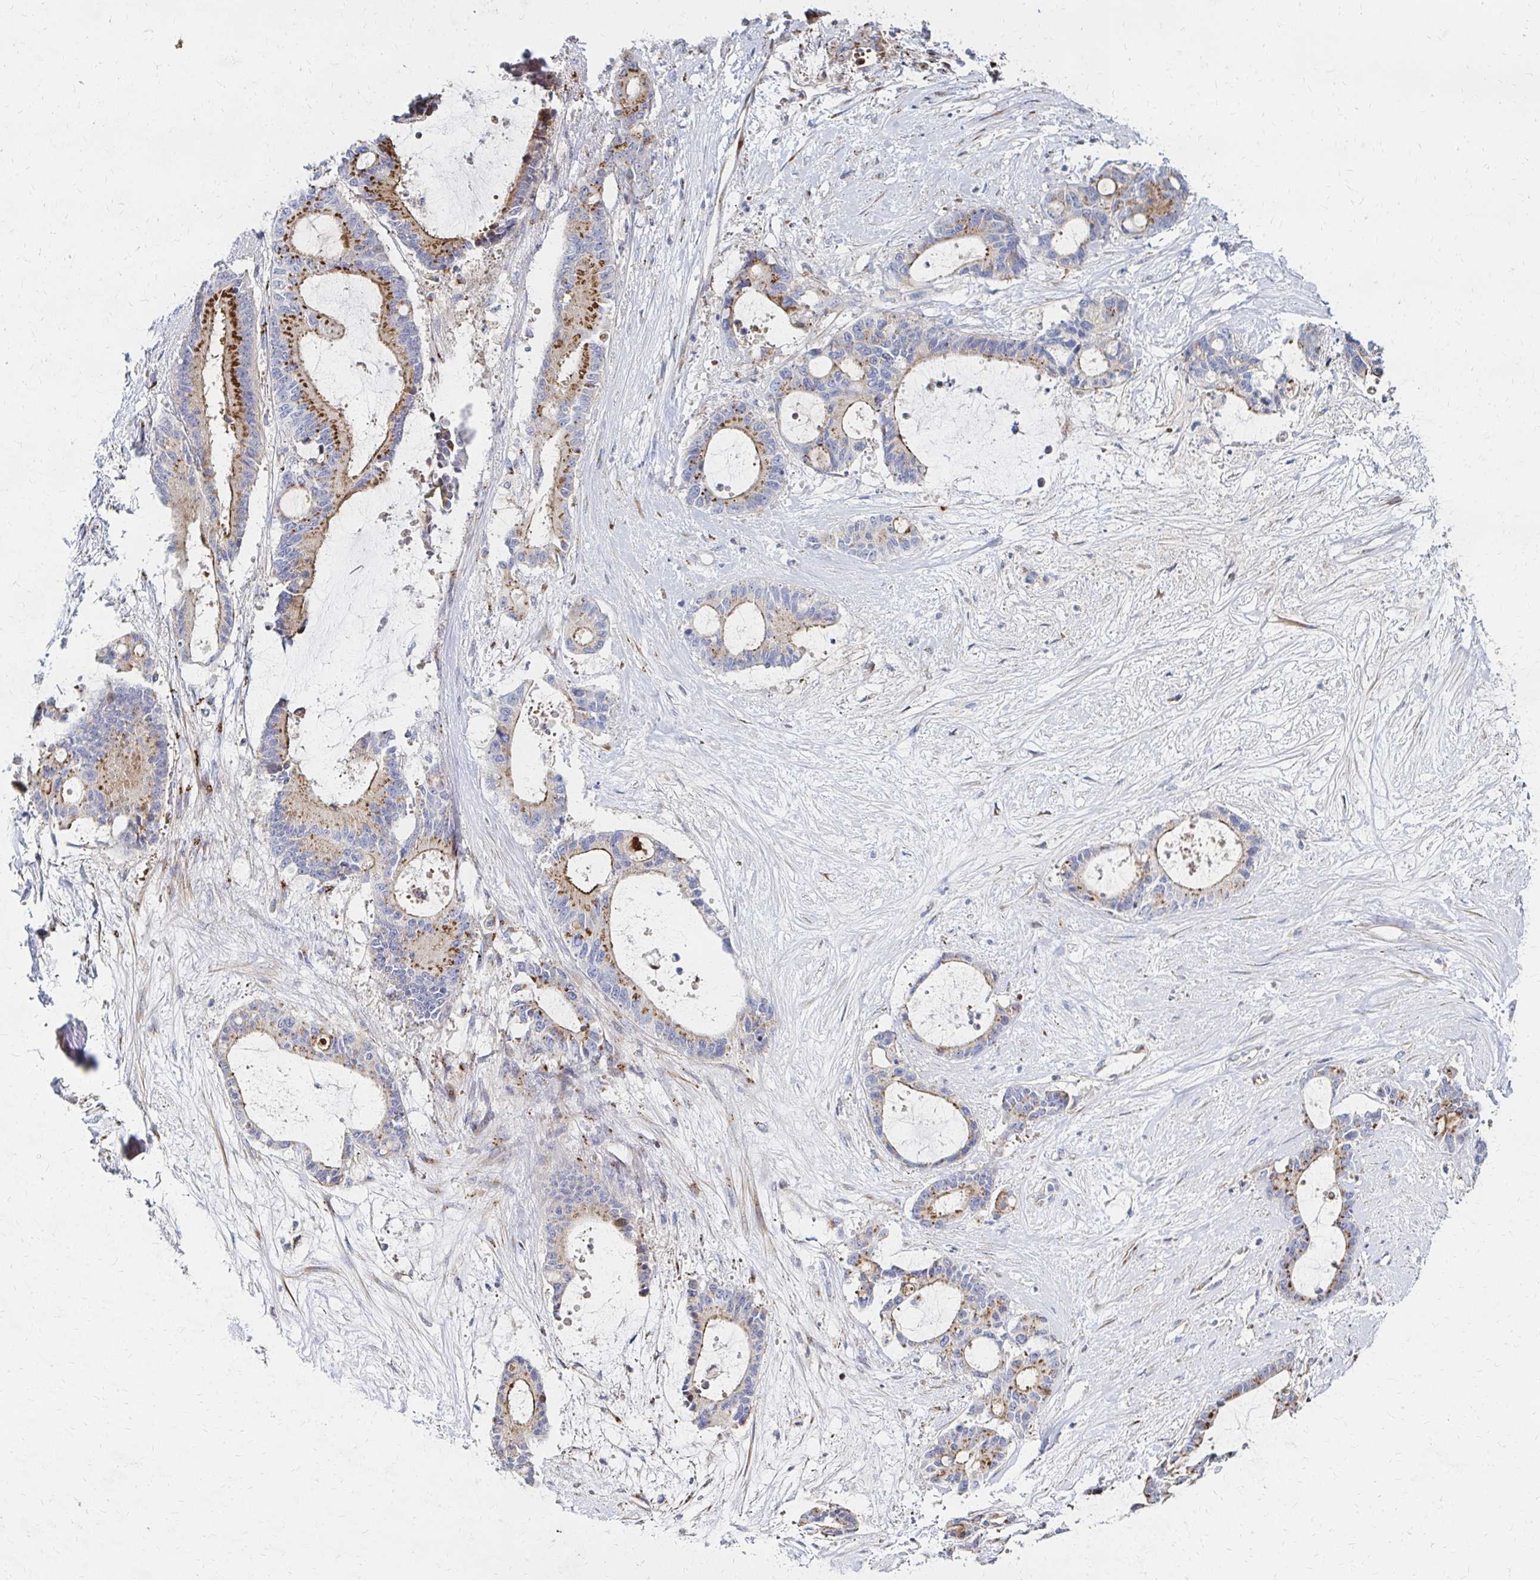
{"staining": {"intensity": "strong", "quantity": "25%-75%", "location": "cytoplasmic/membranous"}, "tissue": "liver cancer", "cell_type": "Tumor cells", "image_type": "cancer", "snomed": [{"axis": "morphology", "description": "Normal tissue, NOS"}, {"axis": "morphology", "description": "Cholangiocarcinoma"}, {"axis": "topography", "description": "Liver"}, {"axis": "topography", "description": "Peripheral nerve tissue"}], "caption": "Tumor cells display strong cytoplasmic/membranous staining in approximately 25%-75% of cells in cholangiocarcinoma (liver).", "gene": "MAN1A1", "patient": {"sex": "female", "age": 73}}